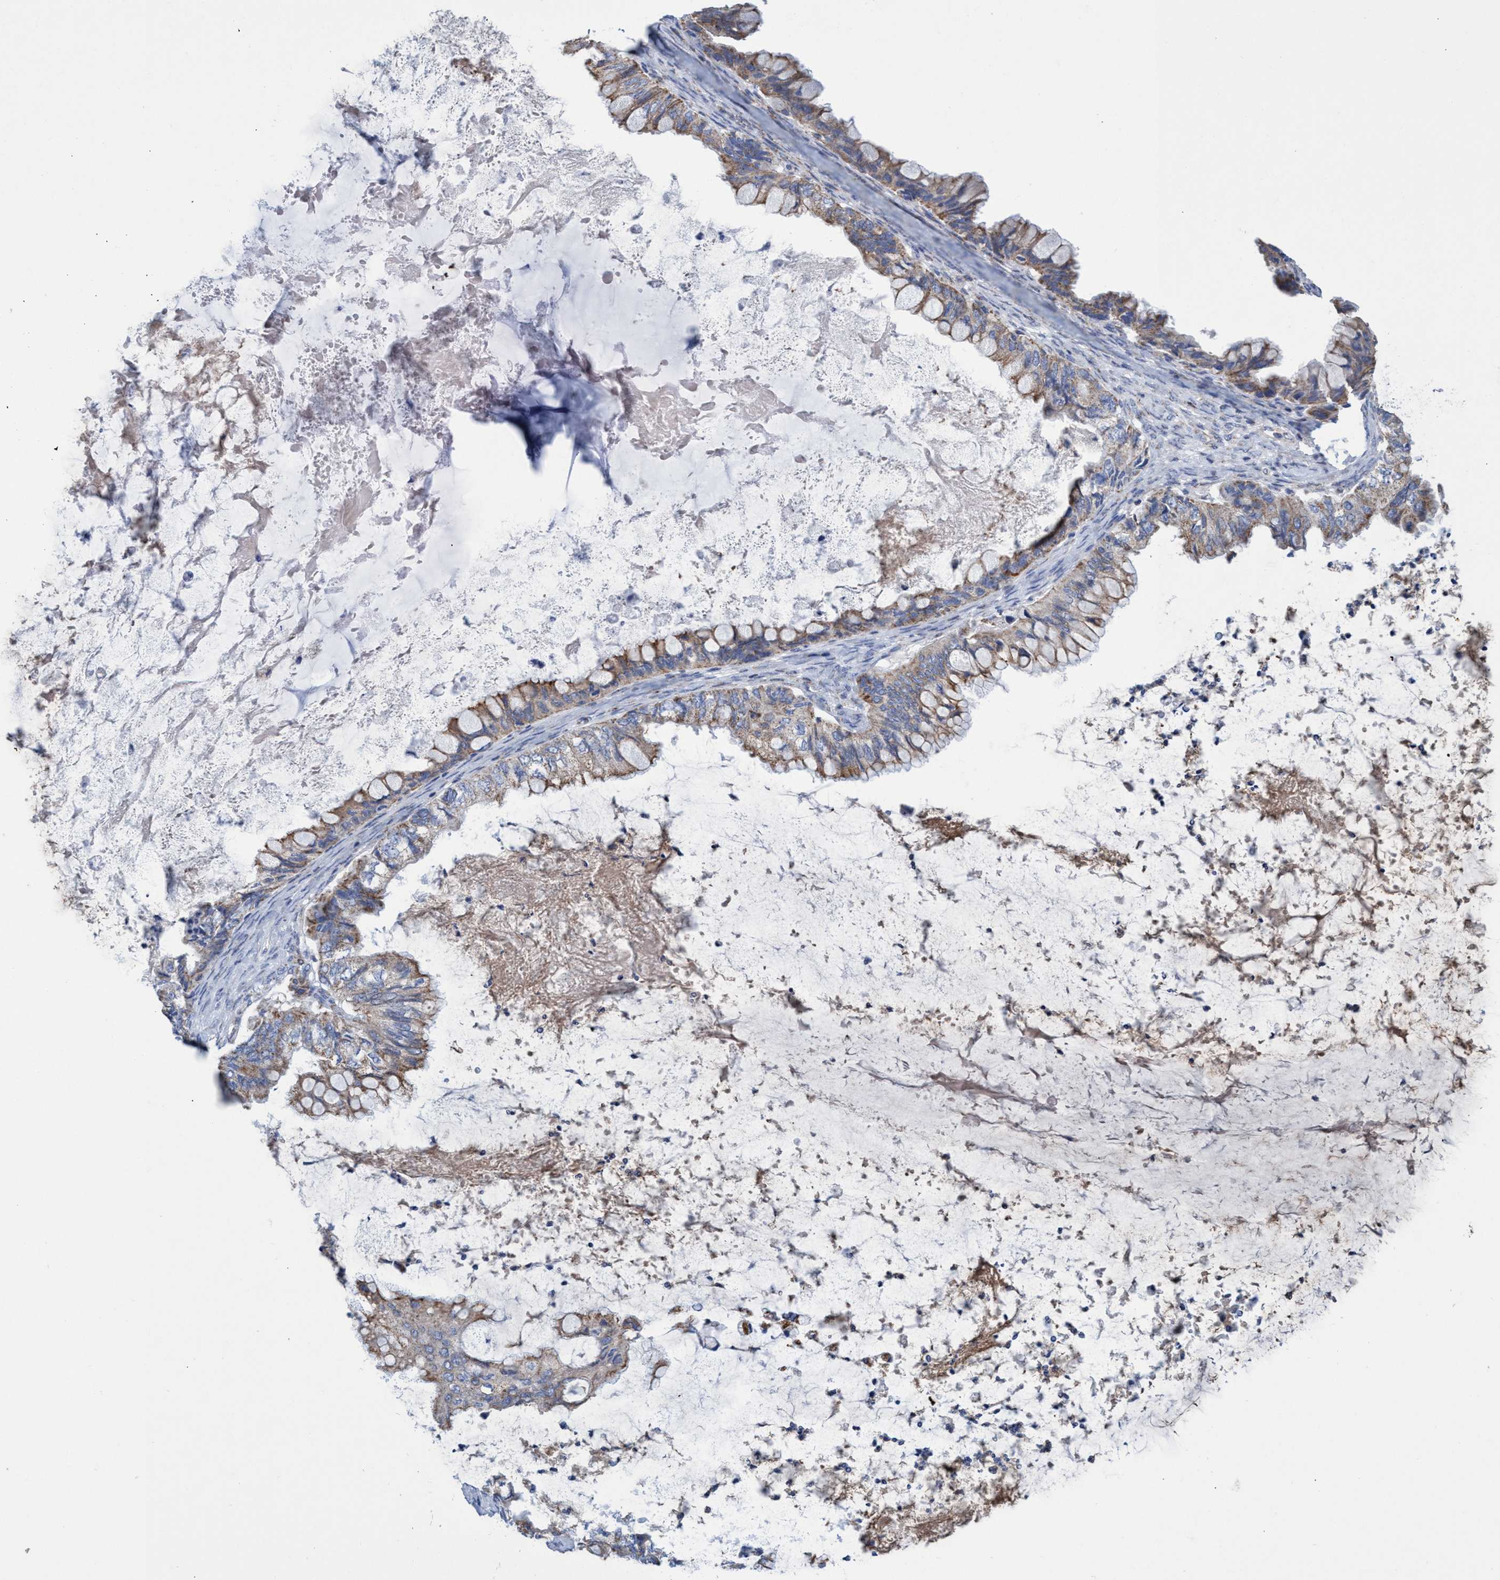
{"staining": {"intensity": "moderate", "quantity": "25%-75%", "location": "cytoplasmic/membranous"}, "tissue": "ovarian cancer", "cell_type": "Tumor cells", "image_type": "cancer", "snomed": [{"axis": "morphology", "description": "Cystadenocarcinoma, mucinous, NOS"}, {"axis": "topography", "description": "Ovary"}], "caption": "Immunohistochemistry (IHC) image of neoplastic tissue: human ovarian cancer (mucinous cystadenocarcinoma) stained using IHC shows medium levels of moderate protein expression localized specifically in the cytoplasmic/membranous of tumor cells, appearing as a cytoplasmic/membranous brown color.", "gene": "ZNF750", "patient": {"sex": "female", "age": 80}}